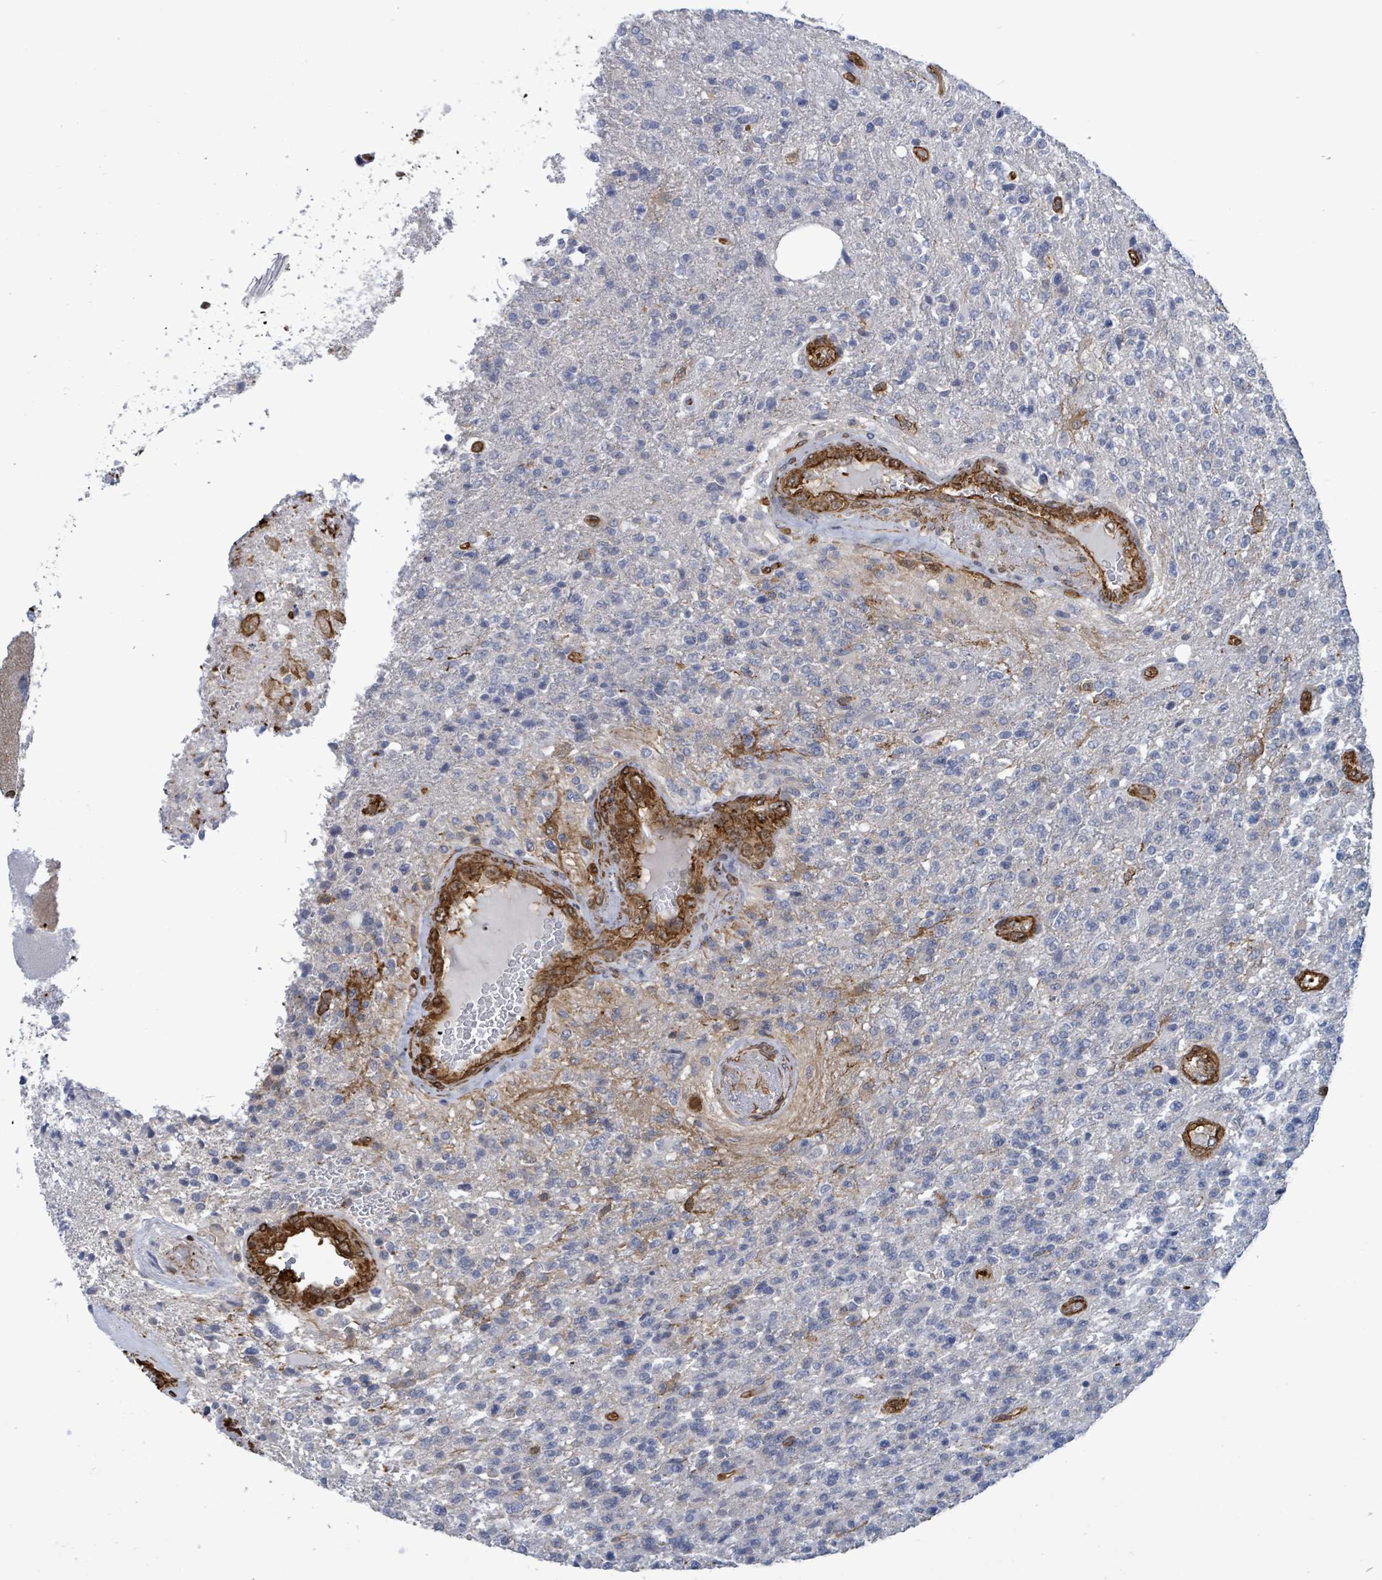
{"staining": {"intensity": "negative", "quantity": "none", "location": "none"}, "tissue": "glioma", "cell_type": "Tumor cells", "image_type": "cancer", "snomed": [{"axis": "morphology", "description": "Glioma, malignant, High grade"}, {"axis": "topography", "description": "Brain"}], "caption": "This is an IHC micrograph of human glioma. There is no positivity in tumor cells.", "gene": "PRKRIP1", "patient": {"sex": "male", "age": 56}}